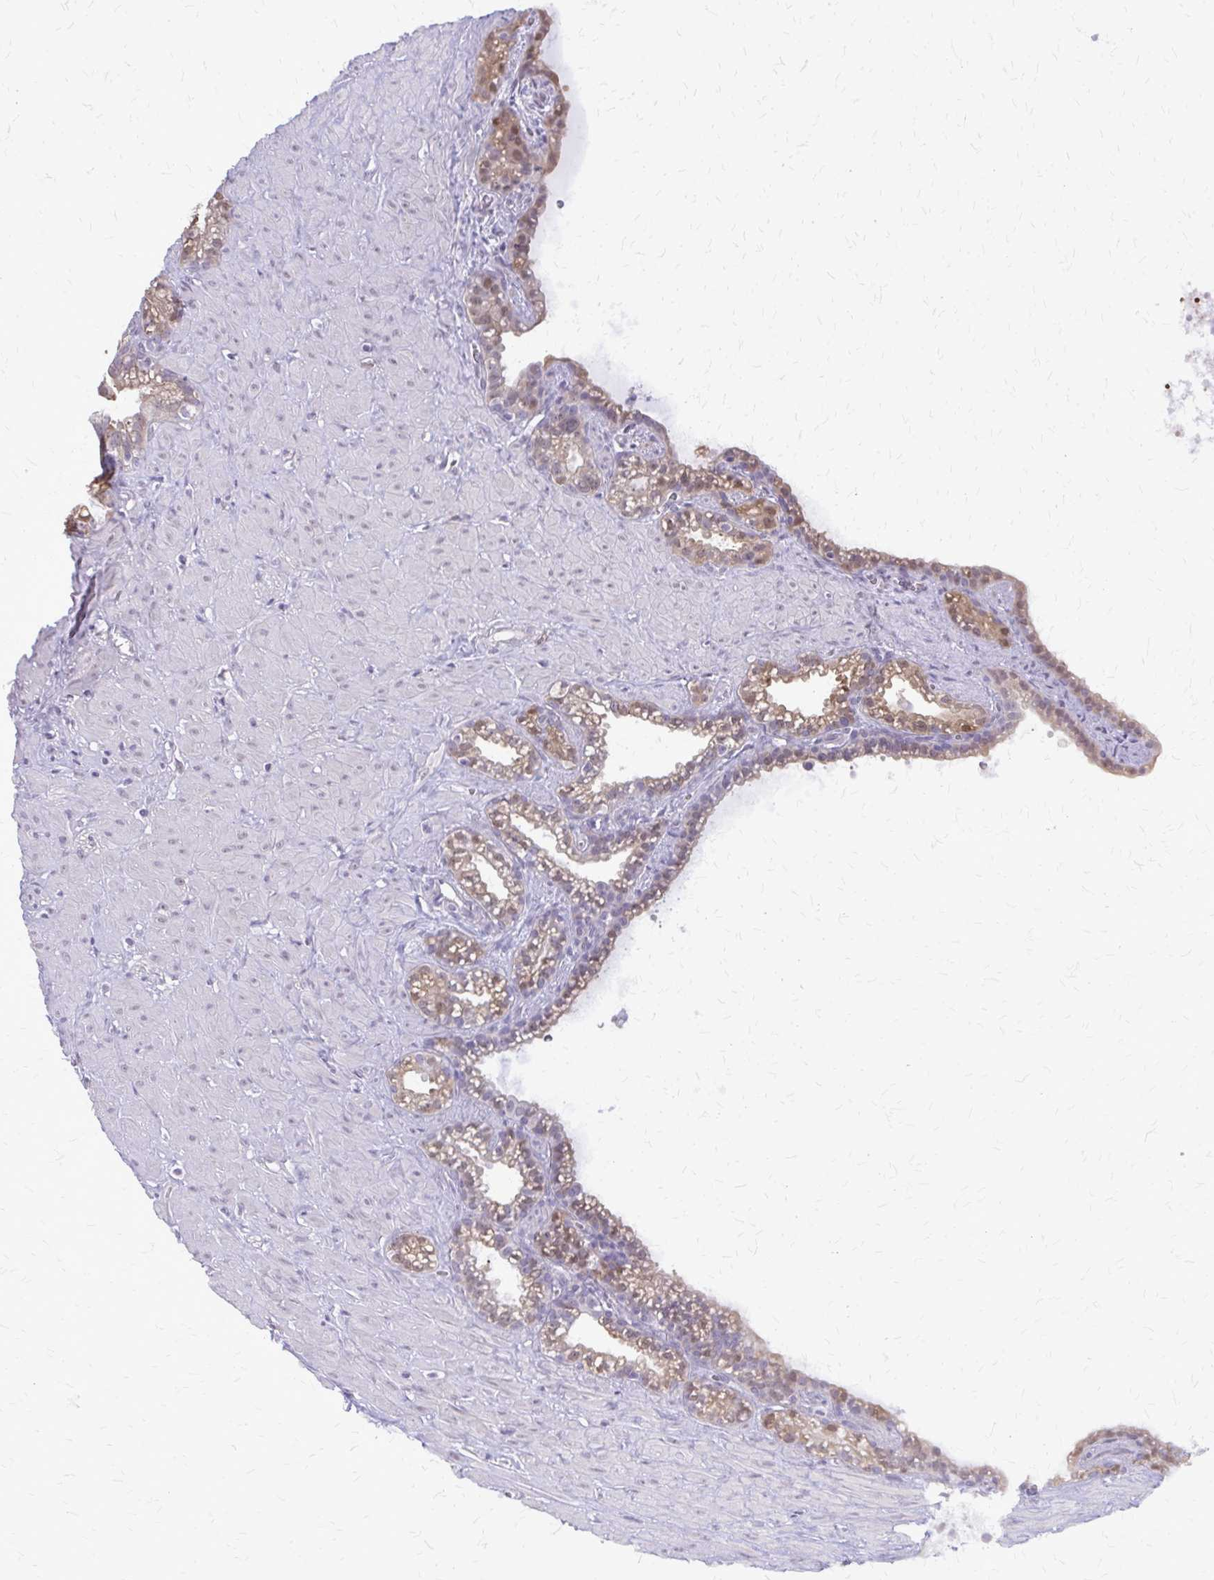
{"staining": {"intensity": "weak", "quantity": "25%-75%", "location": "cytoplasmic/membranous"}, "tissue": "seminal vesicle", "cell_type": "Glandular cells", "image_type": "normal", "snomed": [{"axis": "morphology", "description": "Normal tissue, NOS"}, {"axis": "topography", "description": "Seminal veicle"}], "caption": "Immunohistochemistry (IHC) histopathology image of benign seminal vesicle stained for a protein (brown), which shows low levels of weak cytoplasmic/membranous staining in about 25%-75% of glandular cells.", "gene": "PLCB1", "patient": {"sex": "male", "age": 76}}